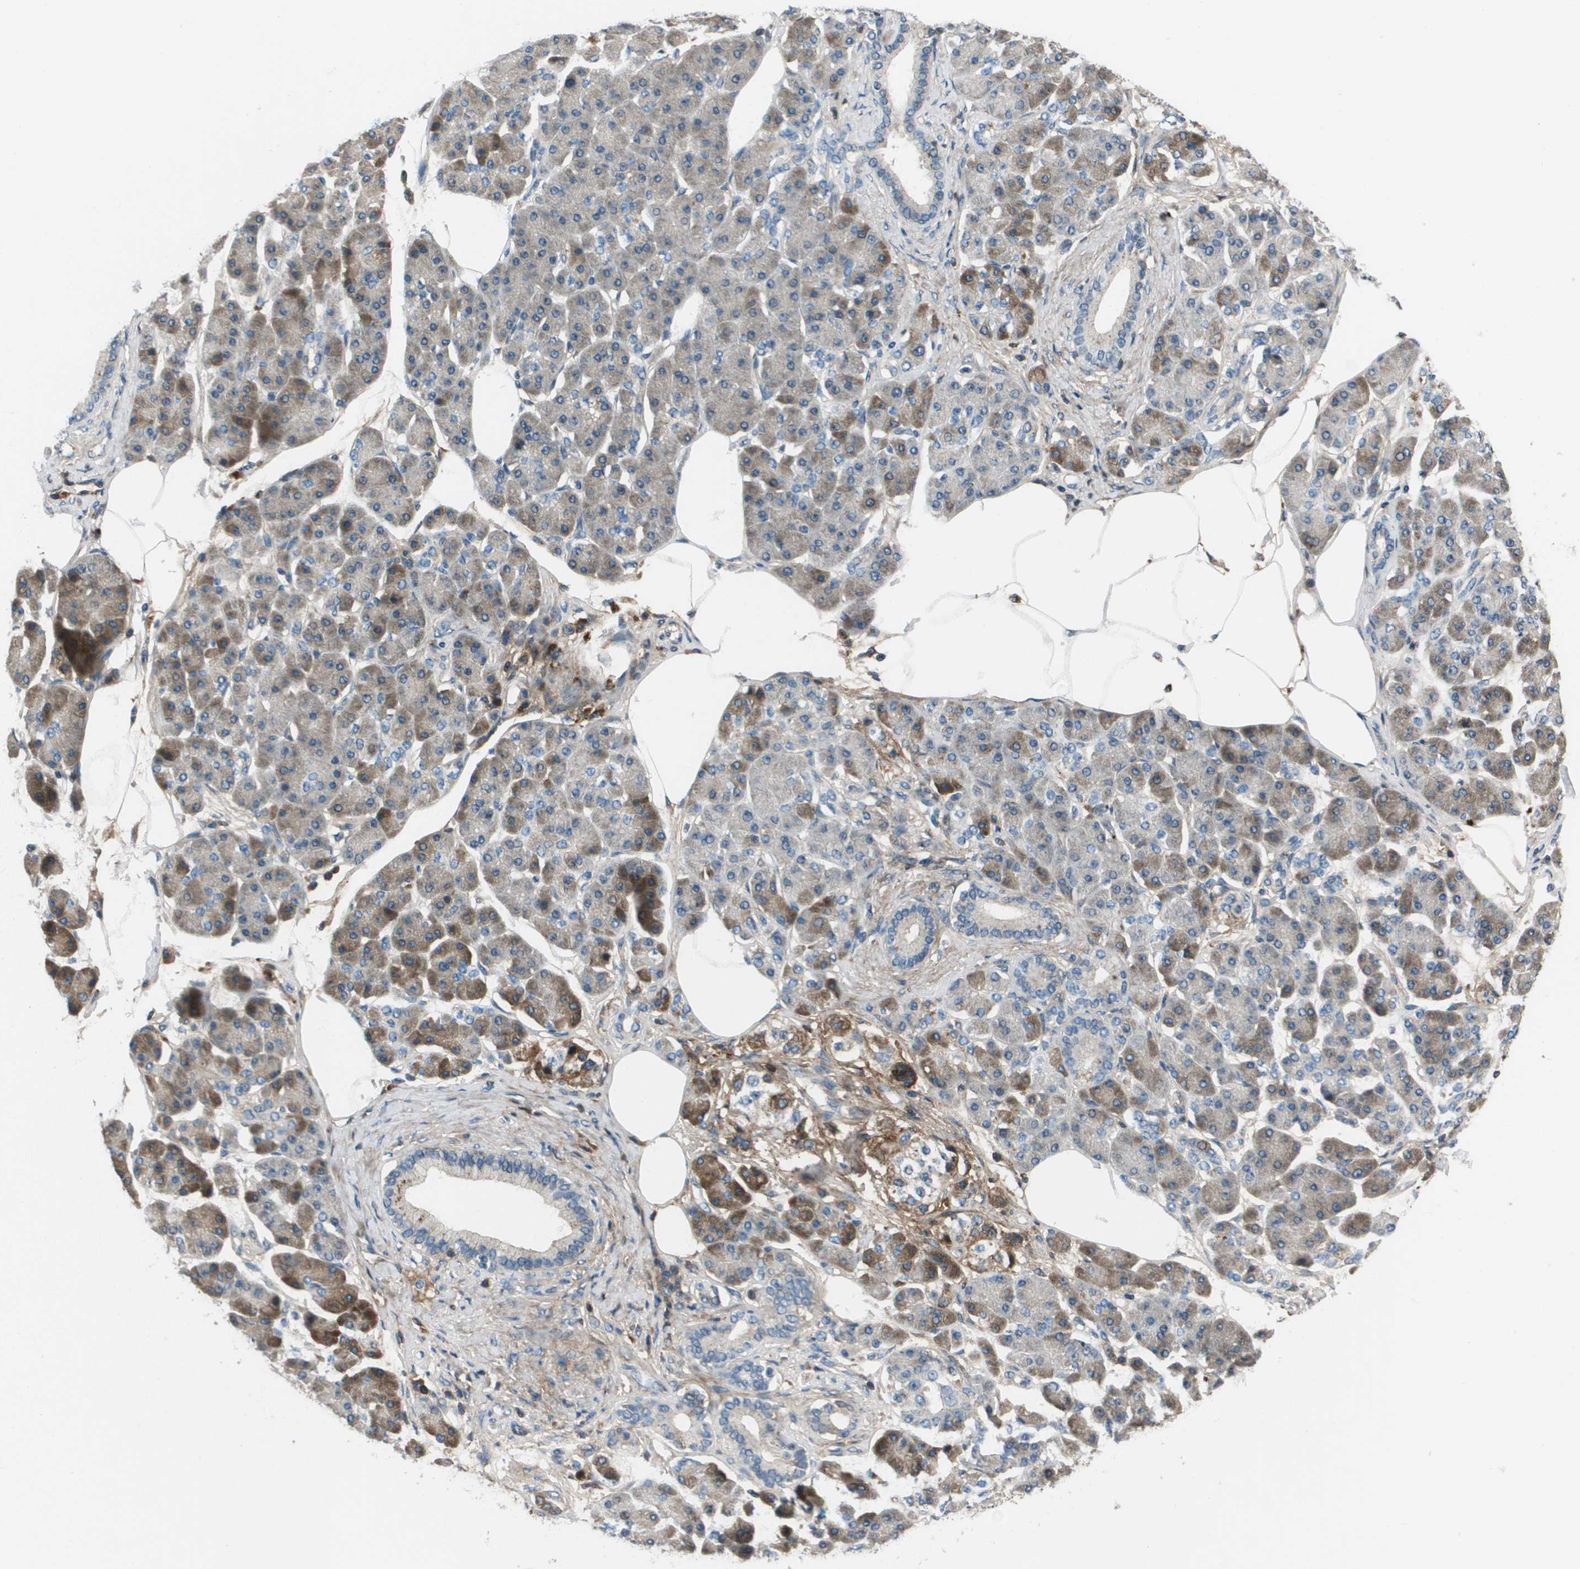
{"staining": {"intensity": "moderate", "quantity": "<25%", "location": "cytoplasmic/membranous"}, "tissue": "pancreatic cancer", "cell_type": "Tumor cells", "image_type": "cancer", "snomed": [{"axis": "morphology", "description": "Adenocarcinoma, NOS"}, {"axis": "morphology", "description": "Adenocarcinoma, metastatic, NOS"}, {"axis": "topography", "description": "Lymph node"}, {"axis": "topography", "description": "Pancreas"}, {"axis": "topography", "description": "Duodenum"}], "caption": "Protein expression analysis of pancreatic metastatic adenocarcinoma demonstrates moderate cytoplasmic/membranous staining in about <25% of tumor cells.", "gene": "PCOLCE", "patient": {"sex": "female", "age": 64}}